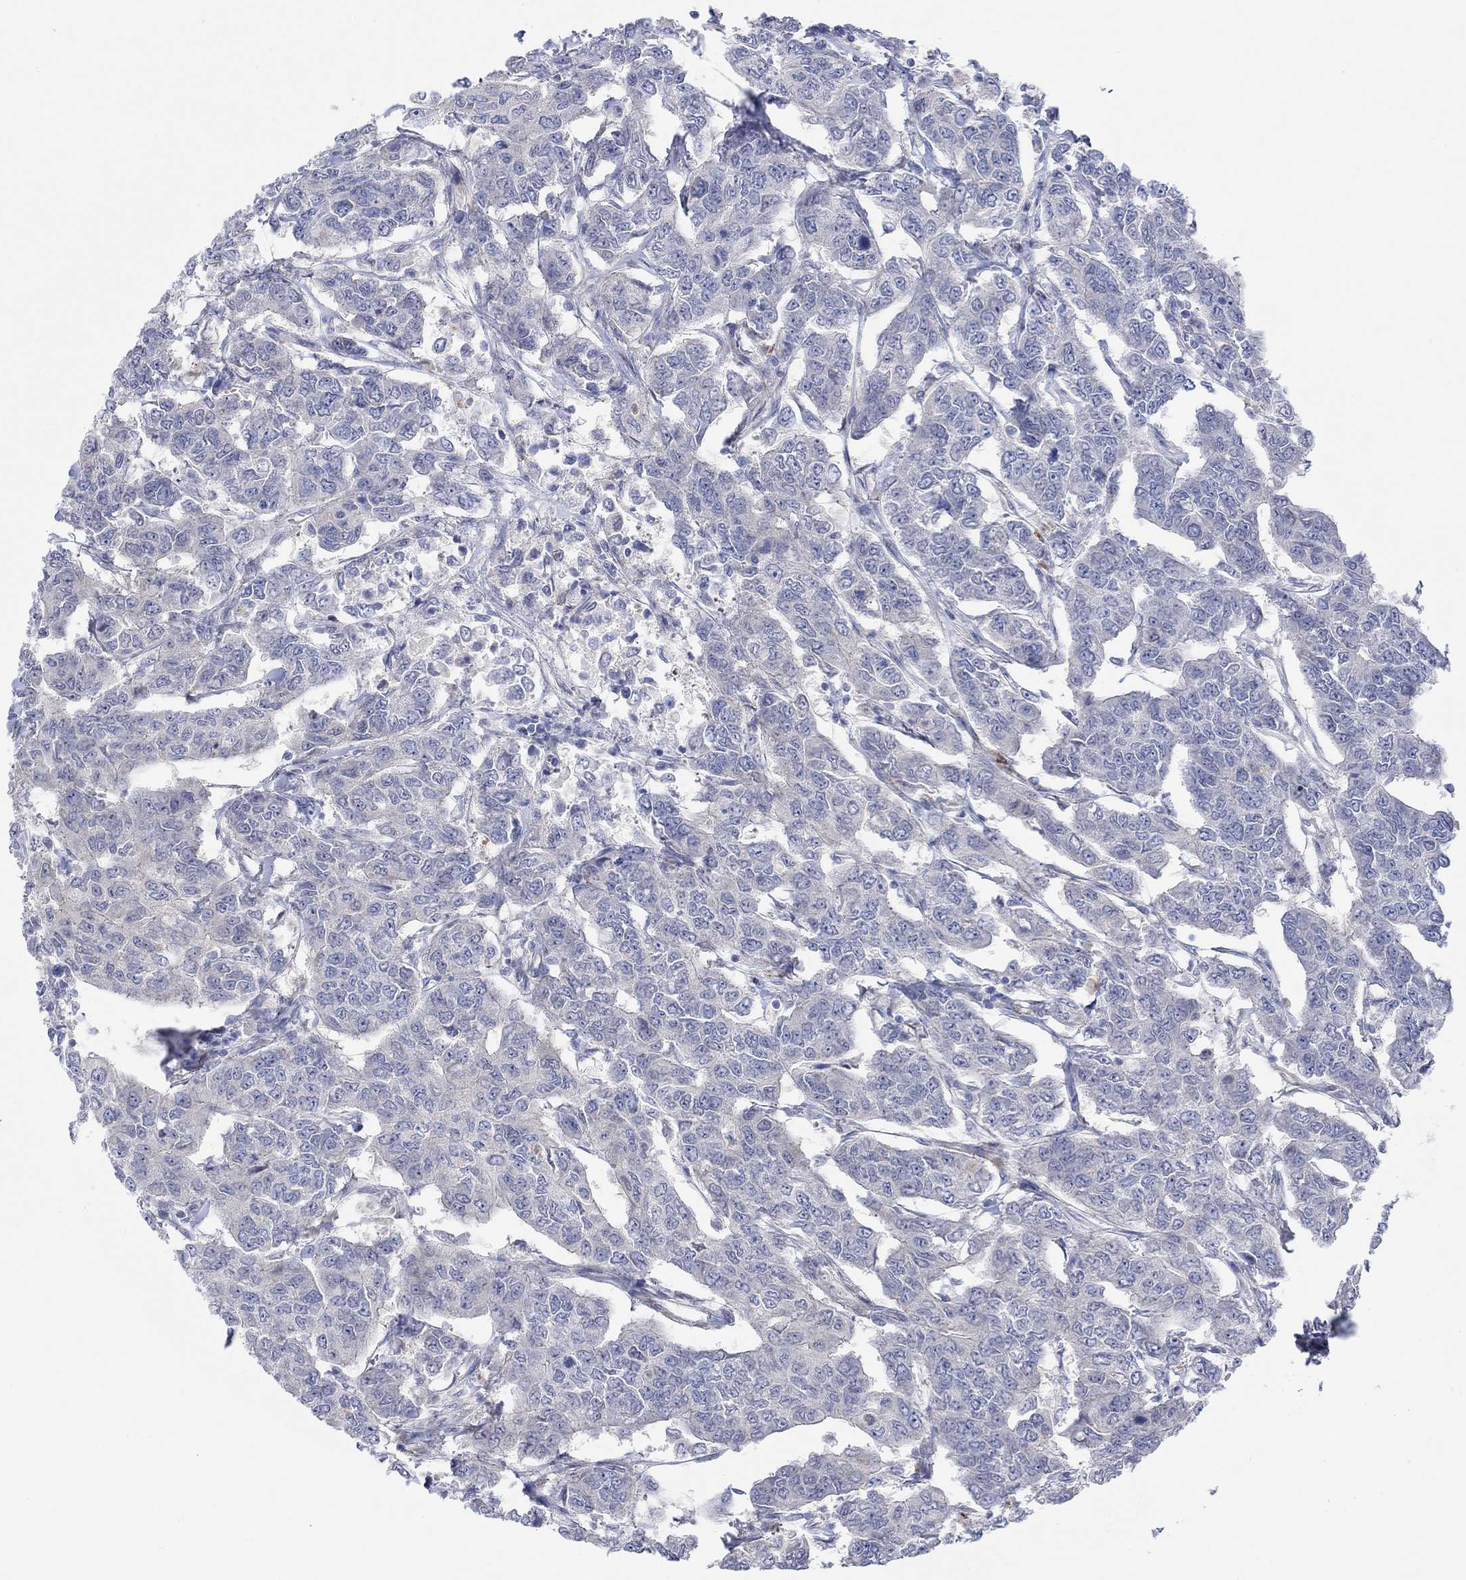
{"staining": {"intensity": "negative", "quantity": "none", "location": "none"}, "tissue": "breast cancer", "cell_type": "Tumor cells", "image_type": "cancer", "snomed": [{"axis": "morphology", "description": "Duct carcinoma"}, {"axis": "topography", "description": "Breast"}], "caption": "Breast cancer (intraductal carcinoma) was stained to show a protein in brown. There is no significant positivity in tumor cells.", "gene": "CAMK1D", "patient": {"sex": "female", "age": 88}}